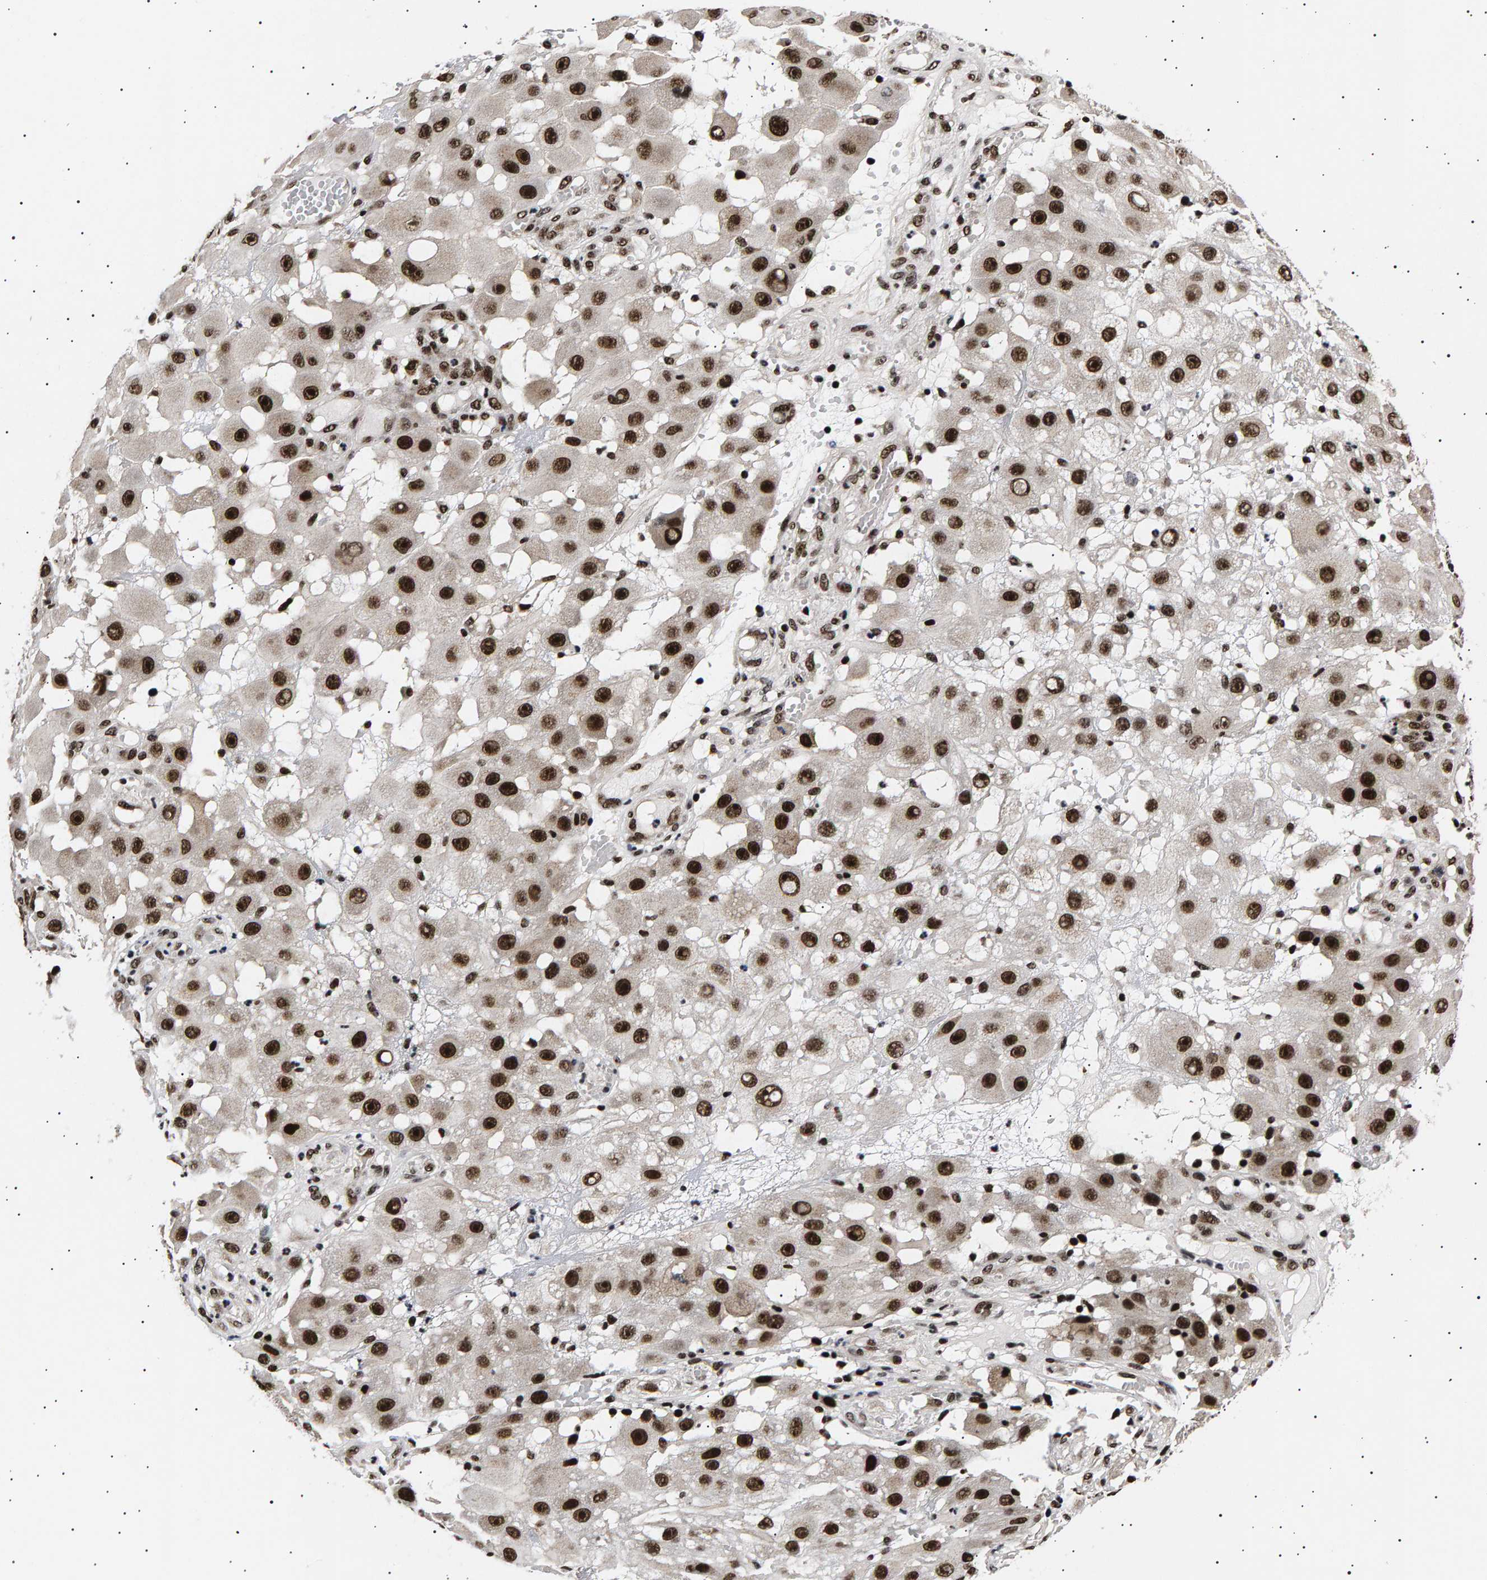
{"staining": {"intensity": "strong", "quantity": ">75%", "location": "nuclear"}, "tissue": "melanoma", "cell_type": "Tumor cells", "image_type": "cancer", "snomed": [{"axis": "morphology", "description": "Malignant melanoma, NOS"}, {"axis": "topography", "description": "Skin"}], "caption": "A histopathology image showing strong nuclear staining in about >75% of tumor cells in melanoma, as visualized by brown immunohistochemical staining.", "gene": "ANKRD40", "patient": {"sex": "female", "age": 81}}